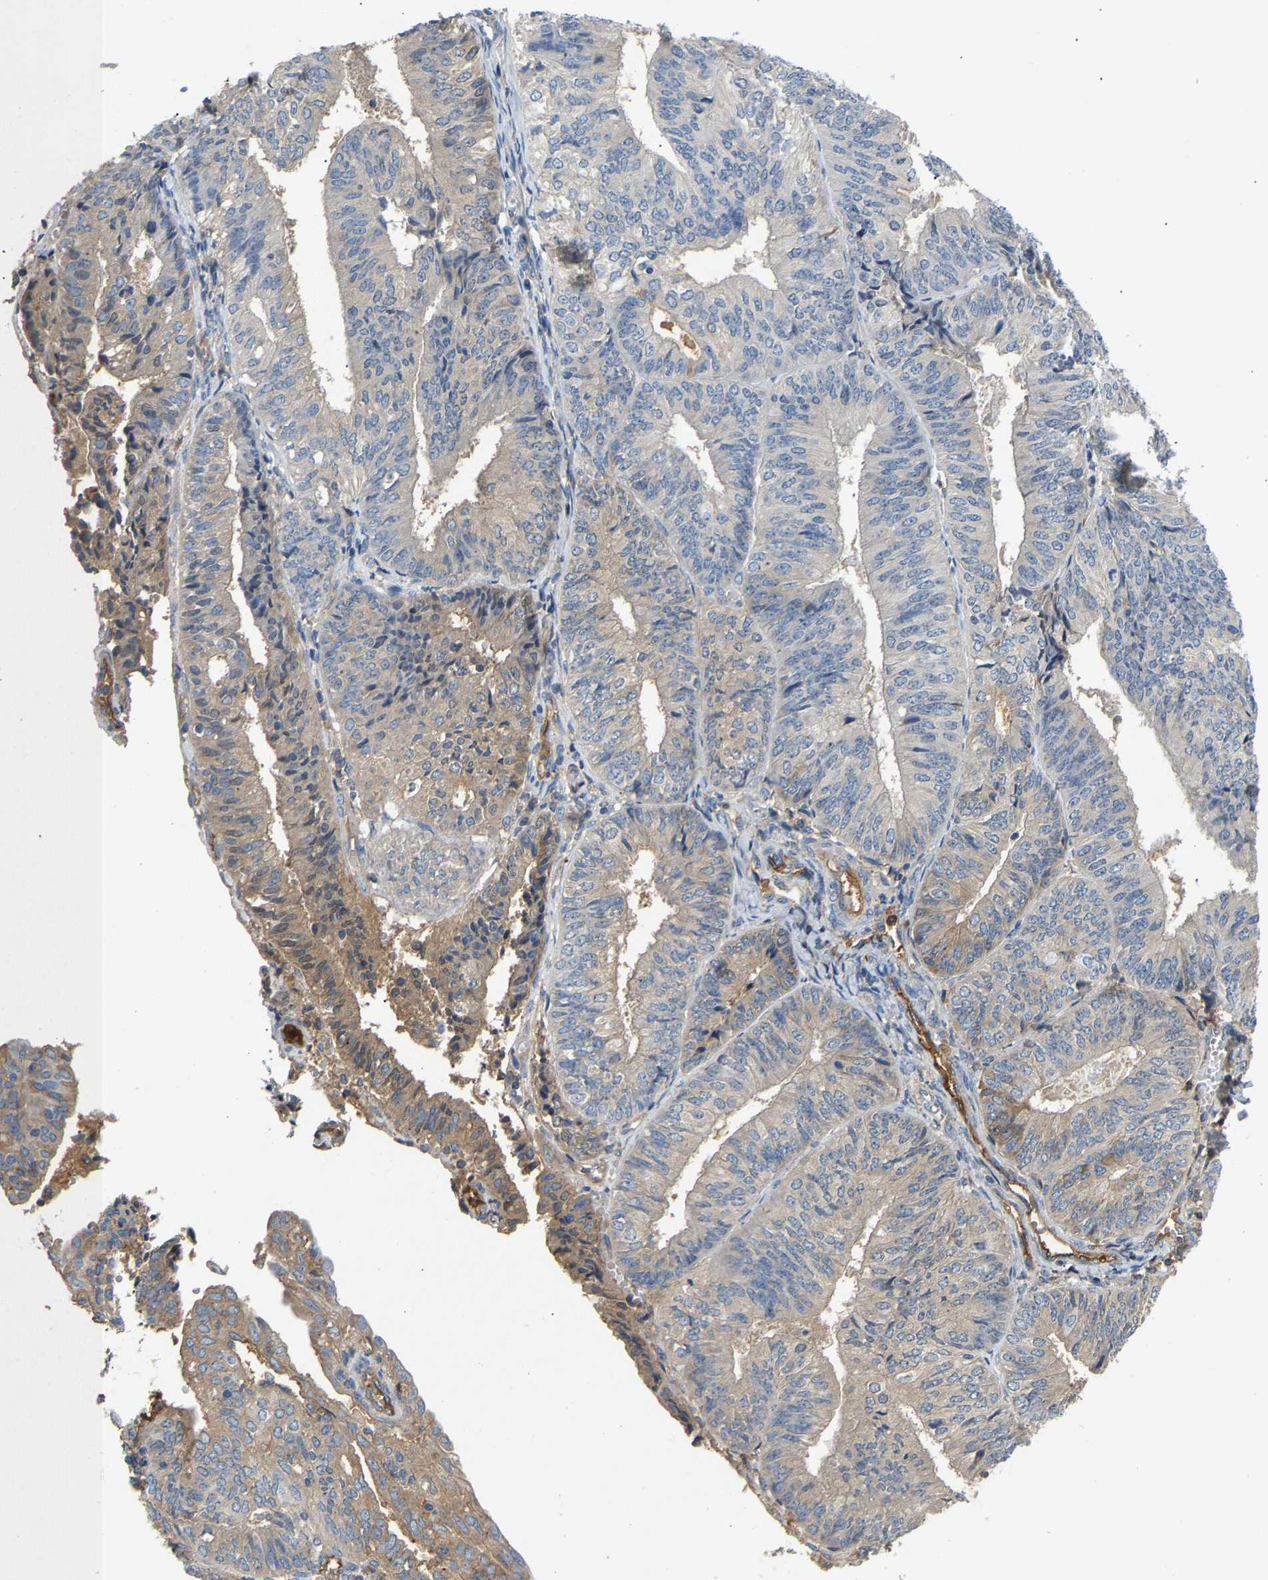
{"staining": {"intensity": "moderate", "quantity": "<25%", "location": "cytoplasmic/membranous"}, "tissue": "endometrial cancer", "cell_type": "Tumor cells", "image_type": "cancer", "snomed": [{"axis": "morphology", "description": "Adenocarcinoma, NOS"}, {"axis": "topography", "description": "Endometrium"}], "caption": "Human endometrial adenocarcinoma stained for a protein (brown) reveals moderate cytoplasmic/membranous positive expression in about <25% of tumor cells.", "gene": "STC1", "patient": {"sex": "female", "age": 58}}